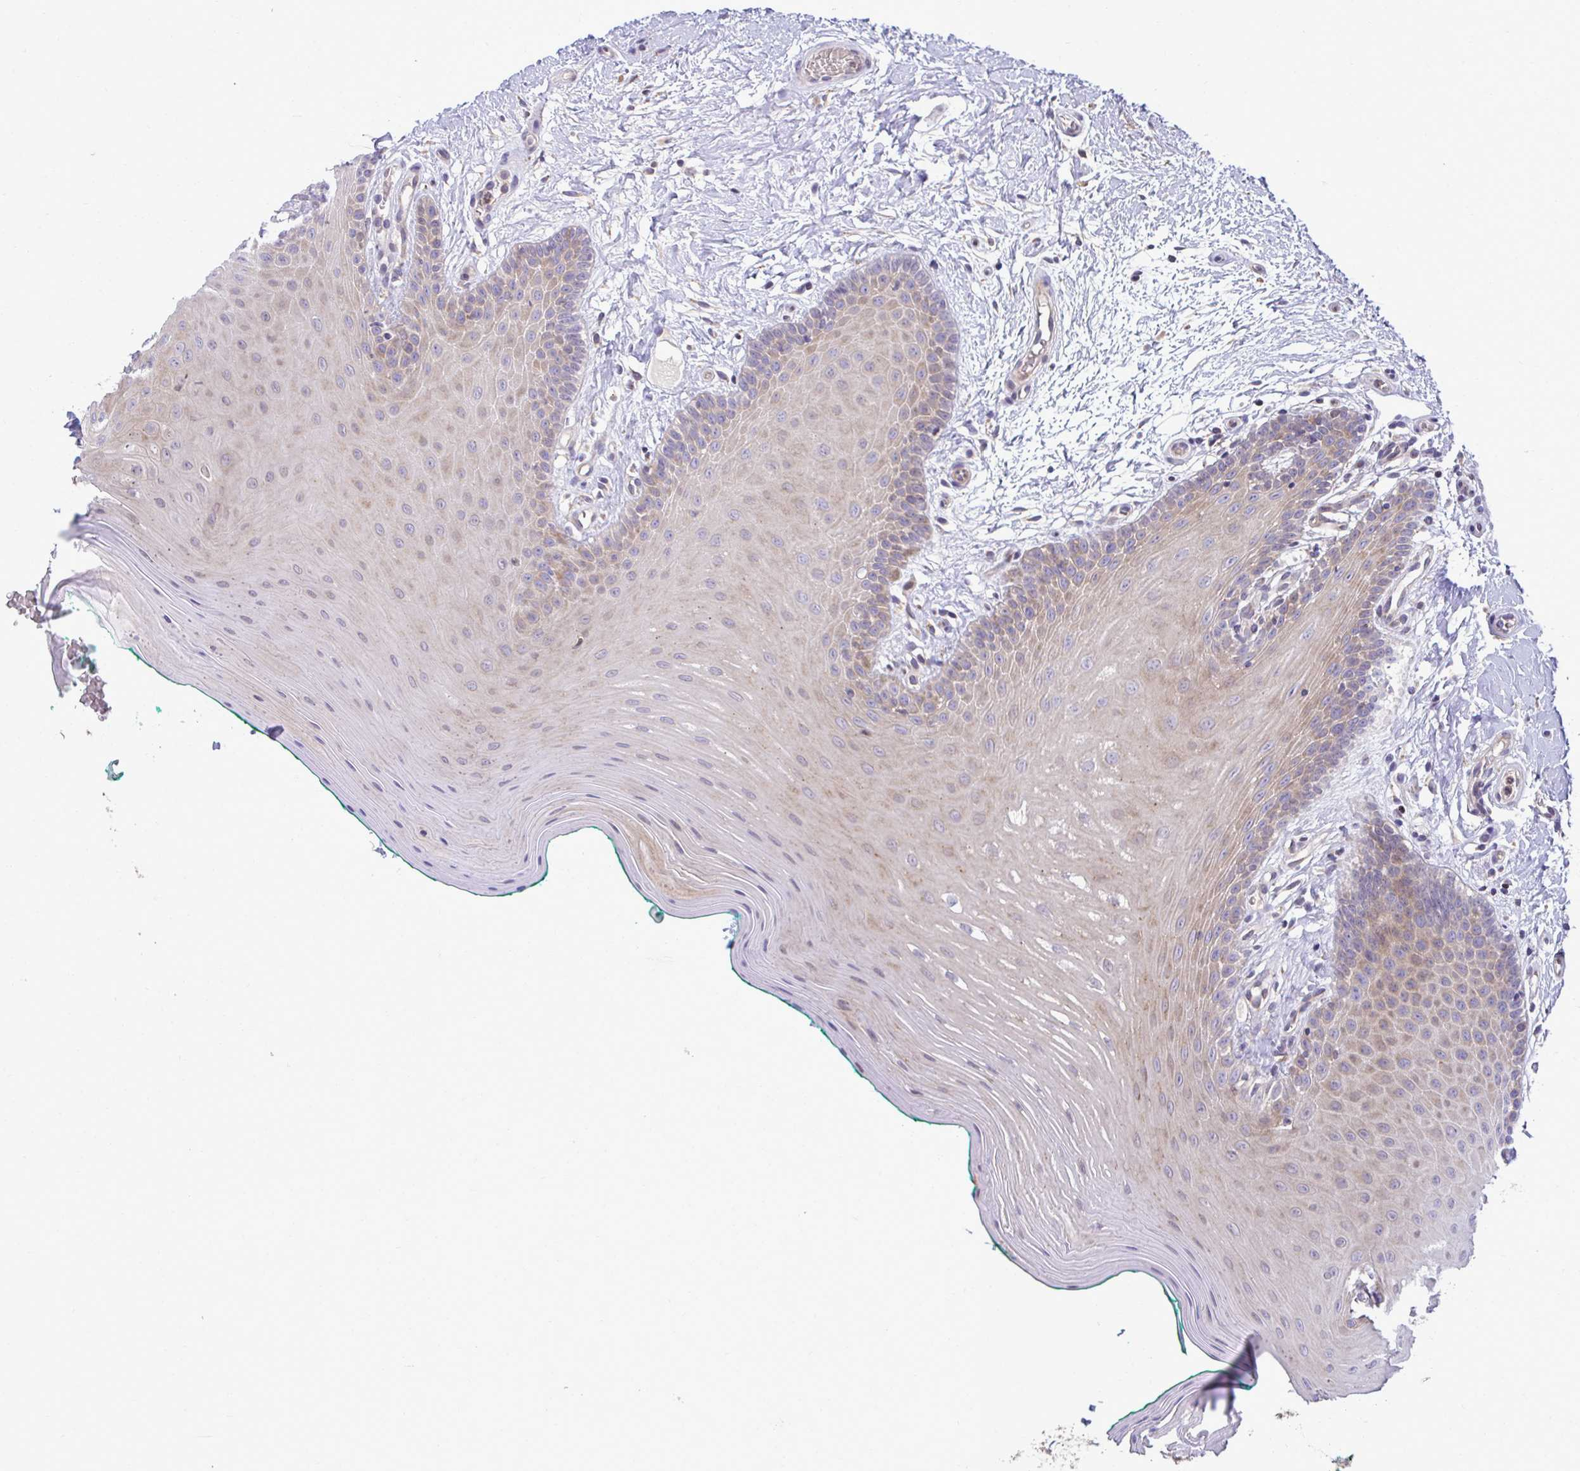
{"staining": {"intensity": "weak", "quantity": "25%-75%", "location": "cytoplasmic/membranous"}, "tissue": "oral mucosa", "cell_type": "Squamous epithelial cells", "image_type": "normal", "snomed": [{"axis": "morphology", "description": "Normal tissue, NOS"}, {"axis": "topography", "description": "Oral tissue"}], "caption": "Benign oral mucosa demonstrates weak cytoplasmic/membranous positivity in approximately 25%-75% of squamous epithelial cells, visualized by immunohistochemistry.", "gene": "LIMS1", "patient": {"sex": "female", "age": 40}}